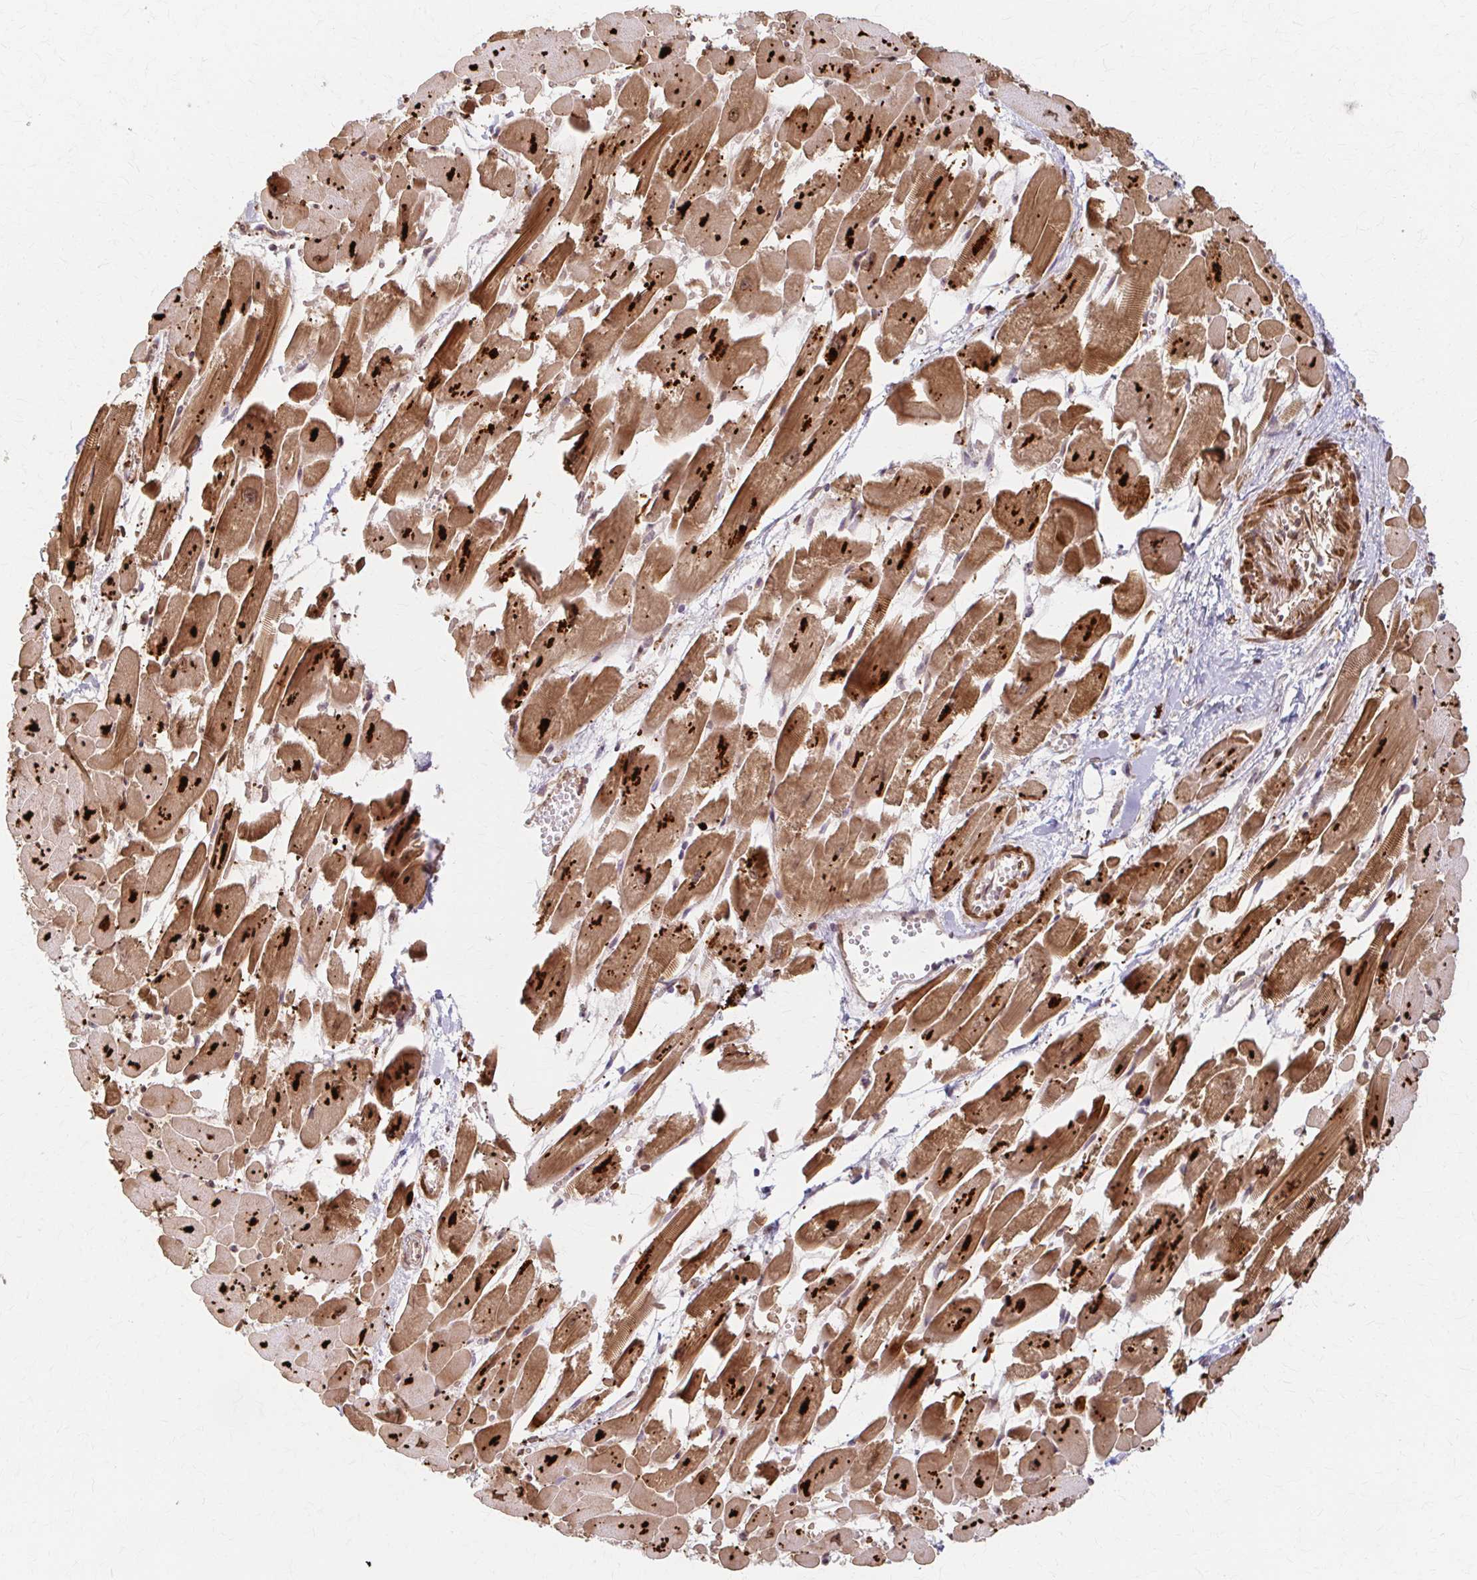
{"staining": {"intensity": "strong", "quantity": ">75%", "location": "cytoplasmic/membranous"}, "tissue": "heart muscle", "cell_type": "Cardiomyocytes", "image_type": "normal", "snomed": [{"axis": "morphology", "description": "Normal tissue, NOS"}, {"axis": "topography", "description": "Heart"}], "caption": "A high-resolution micrograph shows IHC staining of unremarkable heart muscle, which displays strong cytoplasmic/membranous staining in approximately >75% of cardiomyocytes. (Brightfield microscopy of DAB IHC at high magnification).", "gene": "ARHGAP35", "patient": {"sex": "female", "age": 52}}